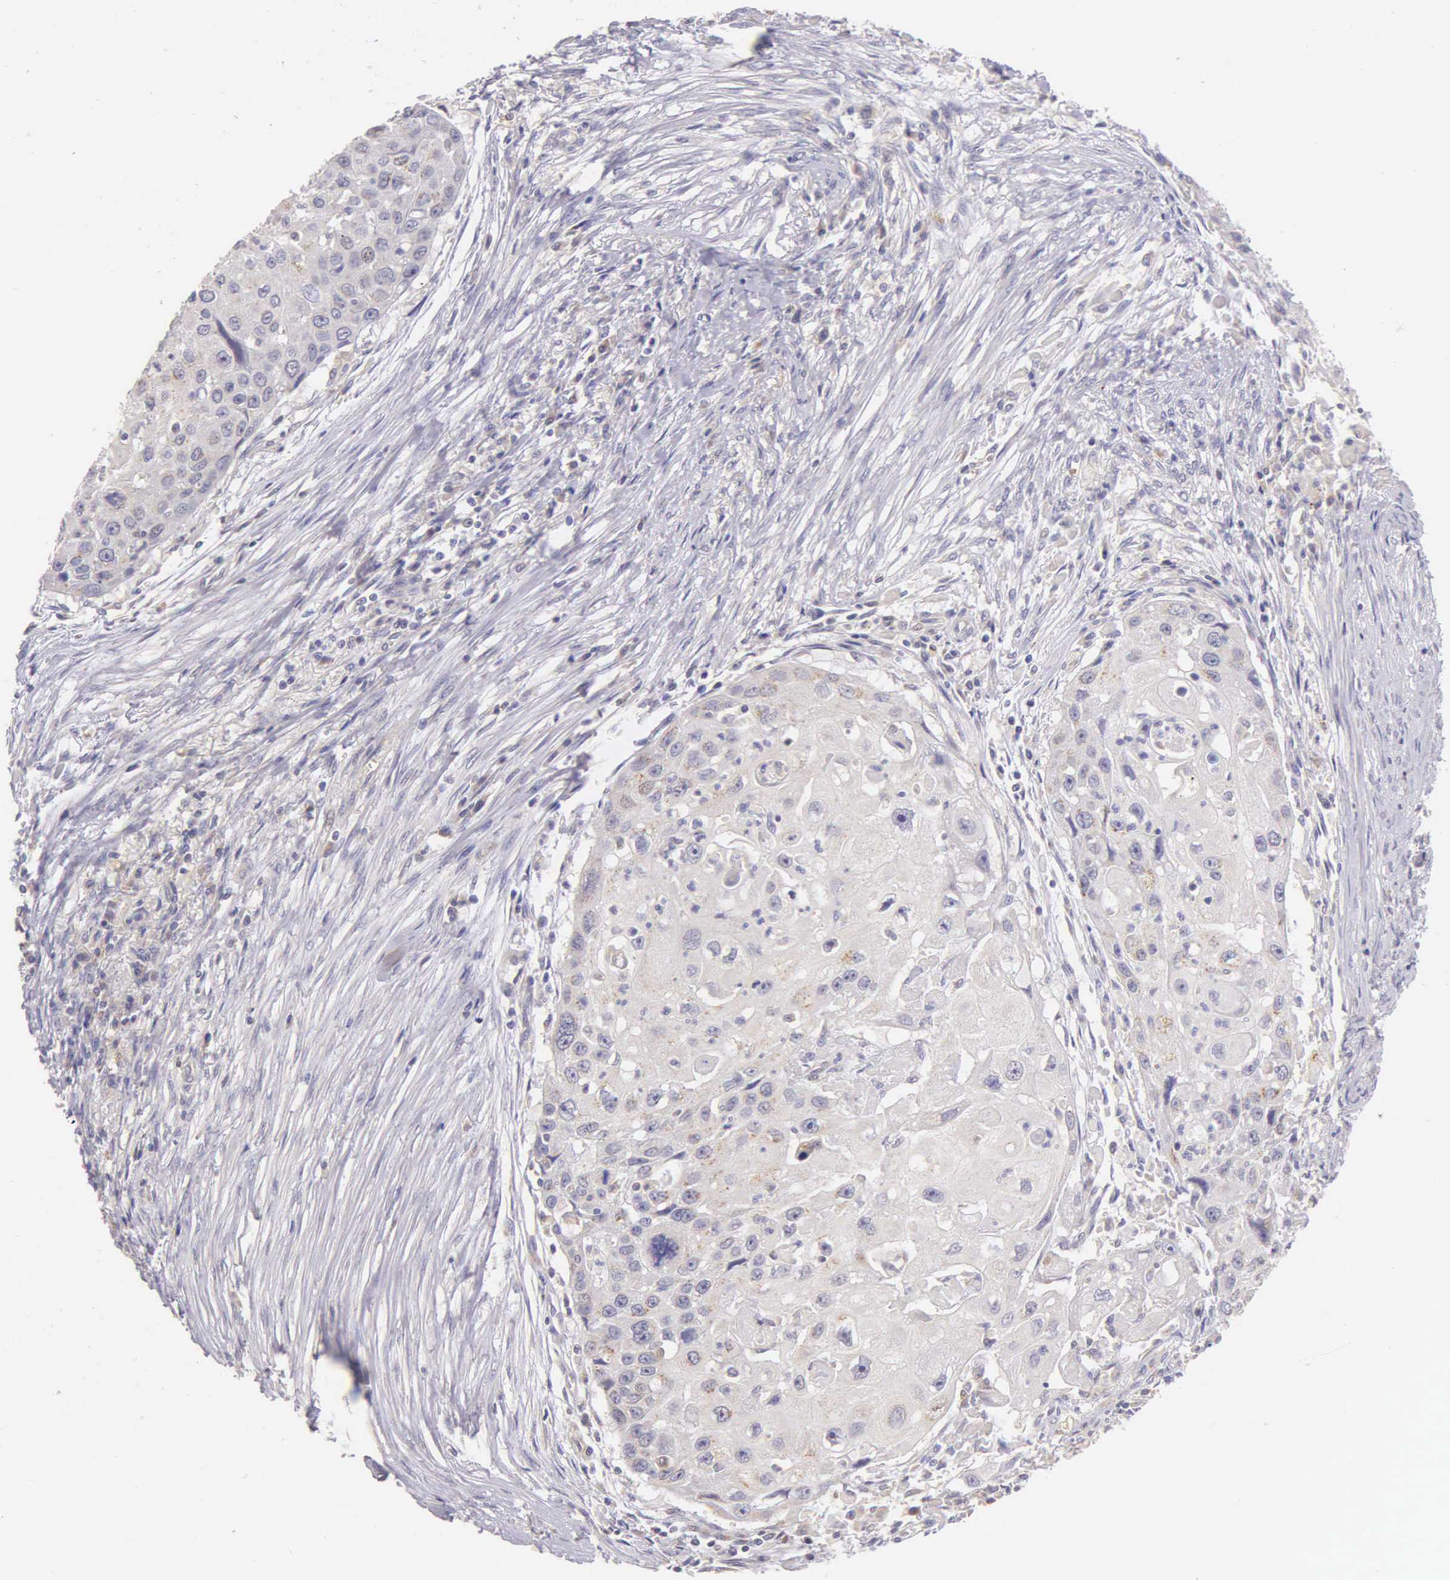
{"staining": {"intensity": "negative", "quantity": "none", "location": "none"}, "tissue": "head and neck cancer", "cell_type": "Tumor cells", "image_type": "cancer", "snomed": [{"axis": "morphology", "description": "Squamous cell carcinoma, NOS"}, {"axis": "topography", "description": "Head-Neck"}], "caption": "This is a micrograph of IHC staining of head and neck cancer, which shows no staining in tumor cells.", "gene": "ESR1", "patient": {"sex": "male", "age": 64}}